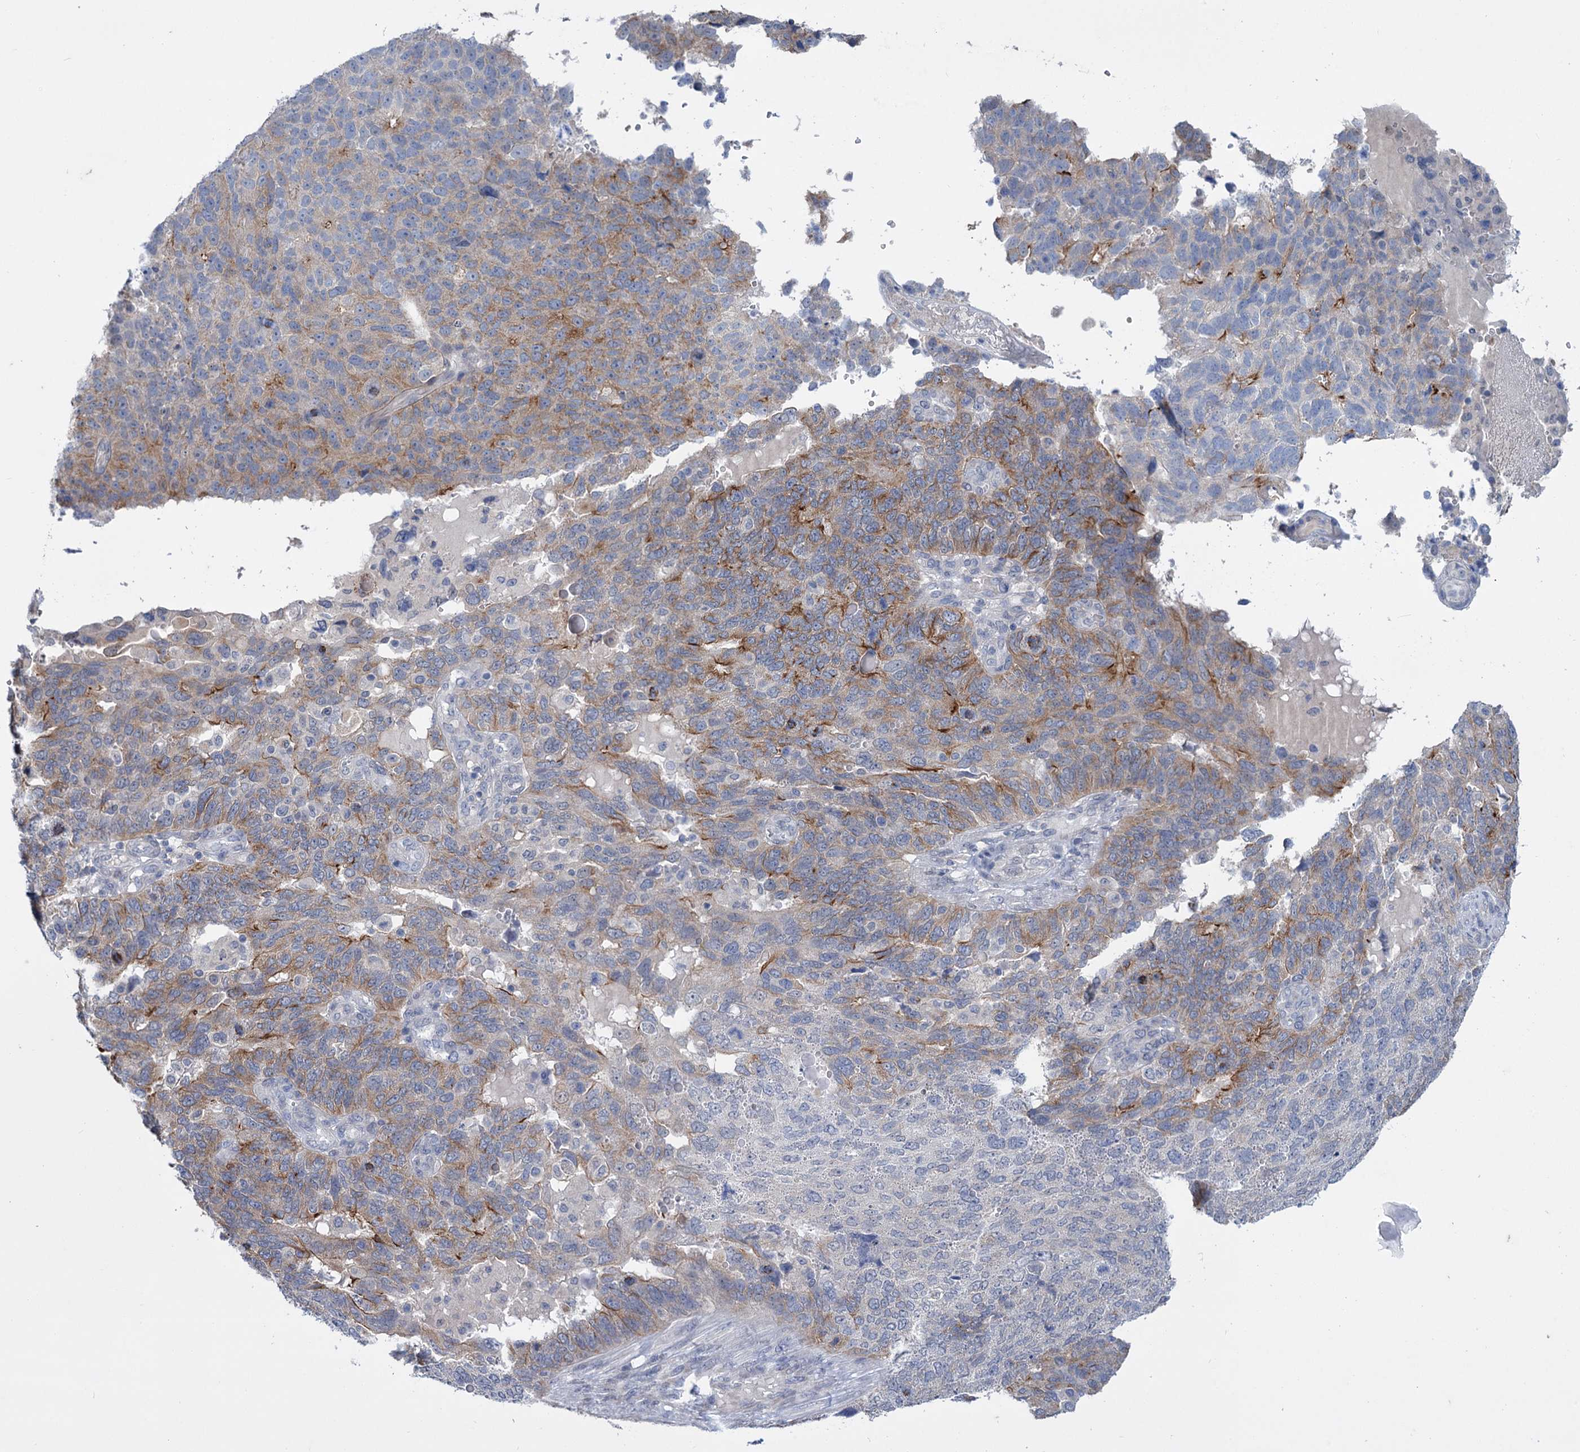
{"staining": {"intensity": "moderate", "quantity": "25%-75%", "location": "cytoplasmic/membranous"}, "tissue": "endometrial cancer", "cell_type": "Tumor cells", "image_type": "cancer", "snomed": [{"axis": "morphology", "description": "Adenocarcinoma, NOS"}, {"axis": "topography", "description": "Endometrium"}], "caption": "This photomicrograph shows immunohistochemistry (IHC) staining of adenocarcinoma (endometrial), with medium moderate cytoplasmic/membranous staining in about 25%-75% of tumor cells.", "gene": "MID1IP1", "patient": {"sex": "female", "age": 66}}